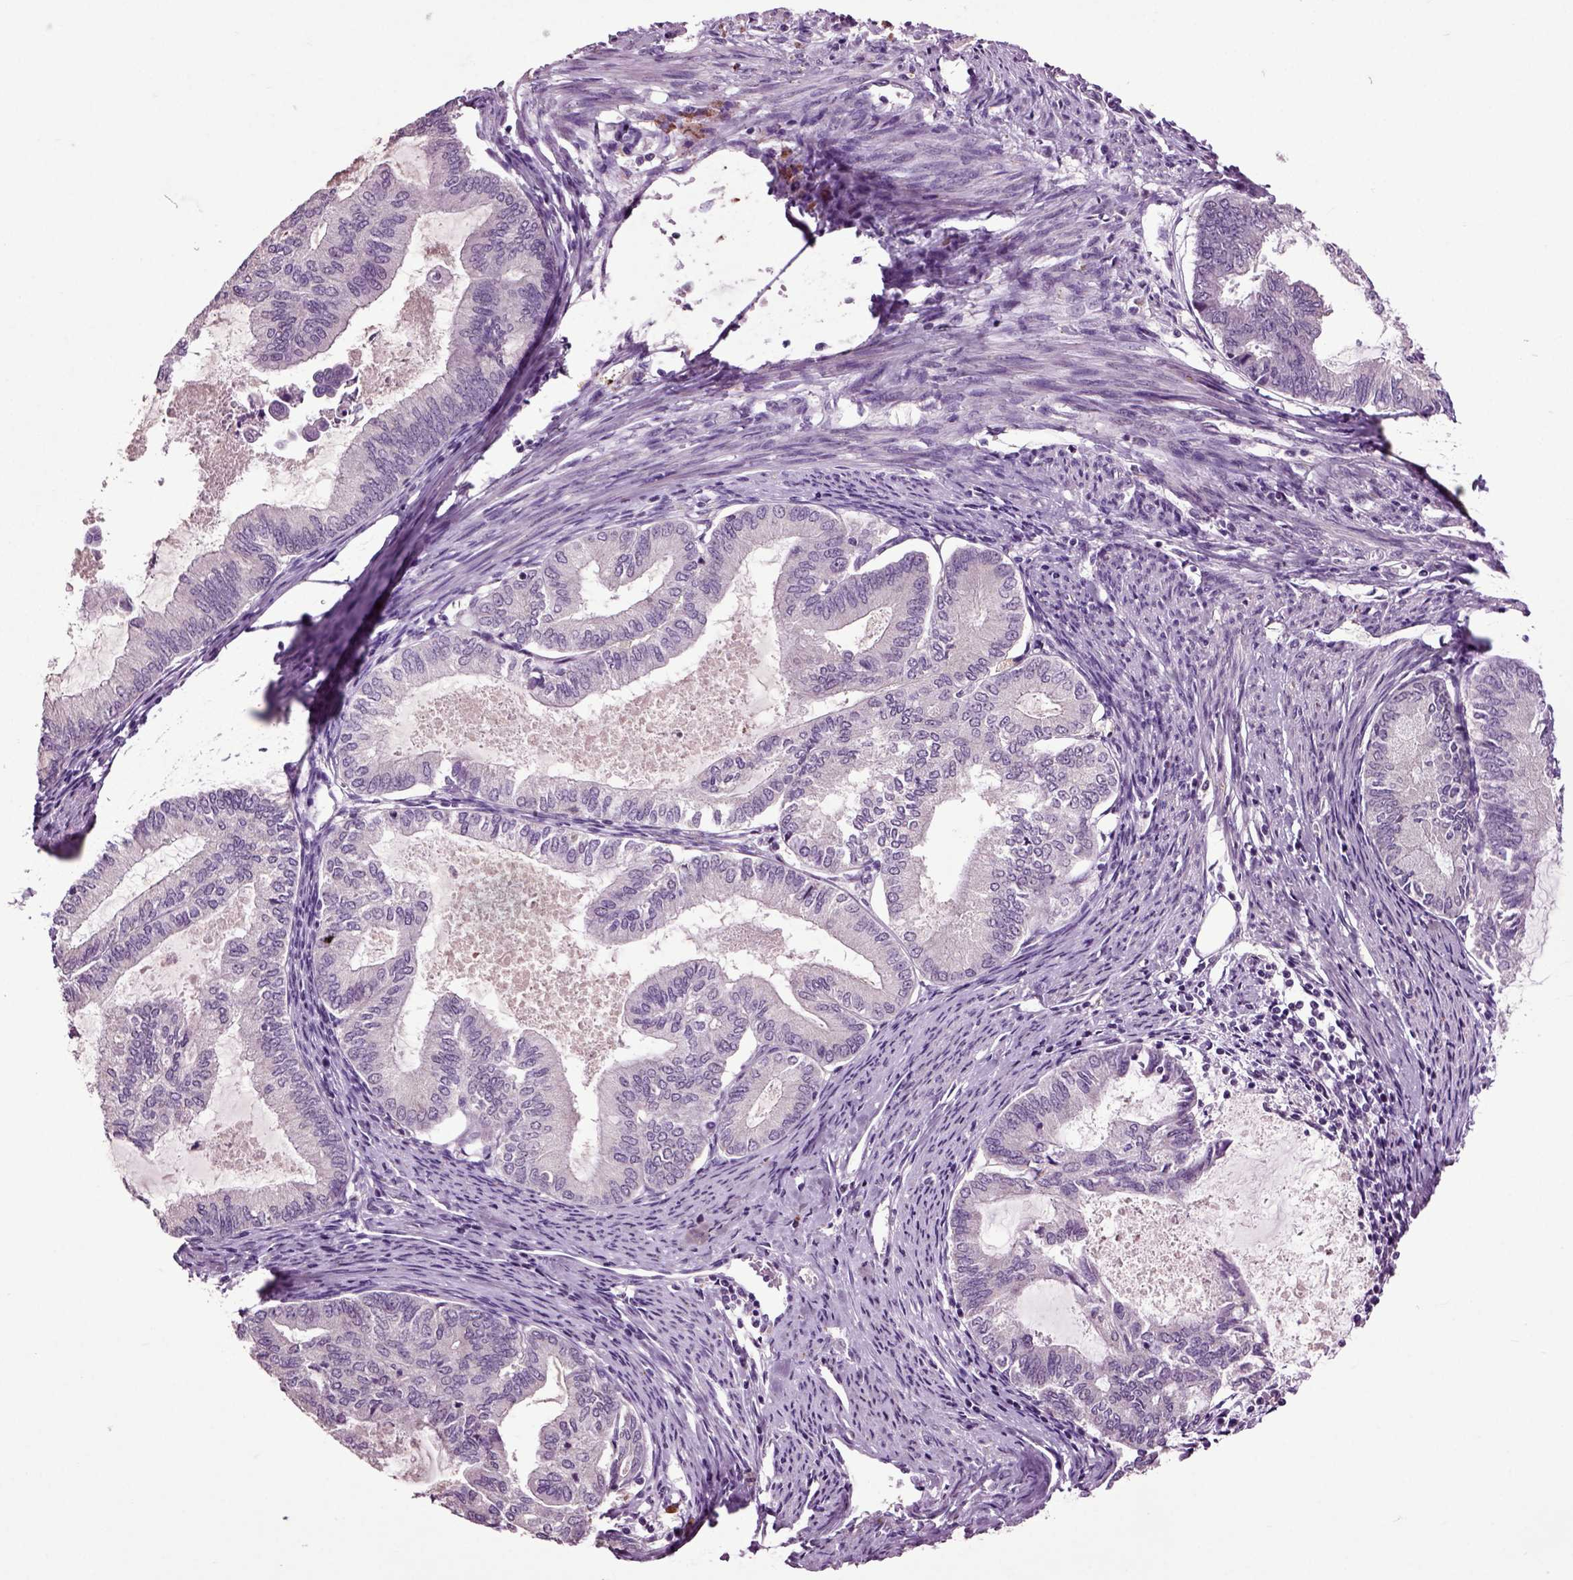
{"staining": {"intensity": "negative", "quantity": "none", "location": "none"}, "tissue": "endometrial cancer", "cell_type": "Tumor cells", "image_type": "cancer", "snomed": [{"axis": "morphology", "description": "Adenocarcinoma, NOS"}, {"axis": "topography", "description": "Endometrium"}], "caption": "Endometrial cancer was stained to show a protein in brown. There is no significant staining in tumor cells.", "gene": "CRHR1", "patient": {"sex": "female", "age": 86}}